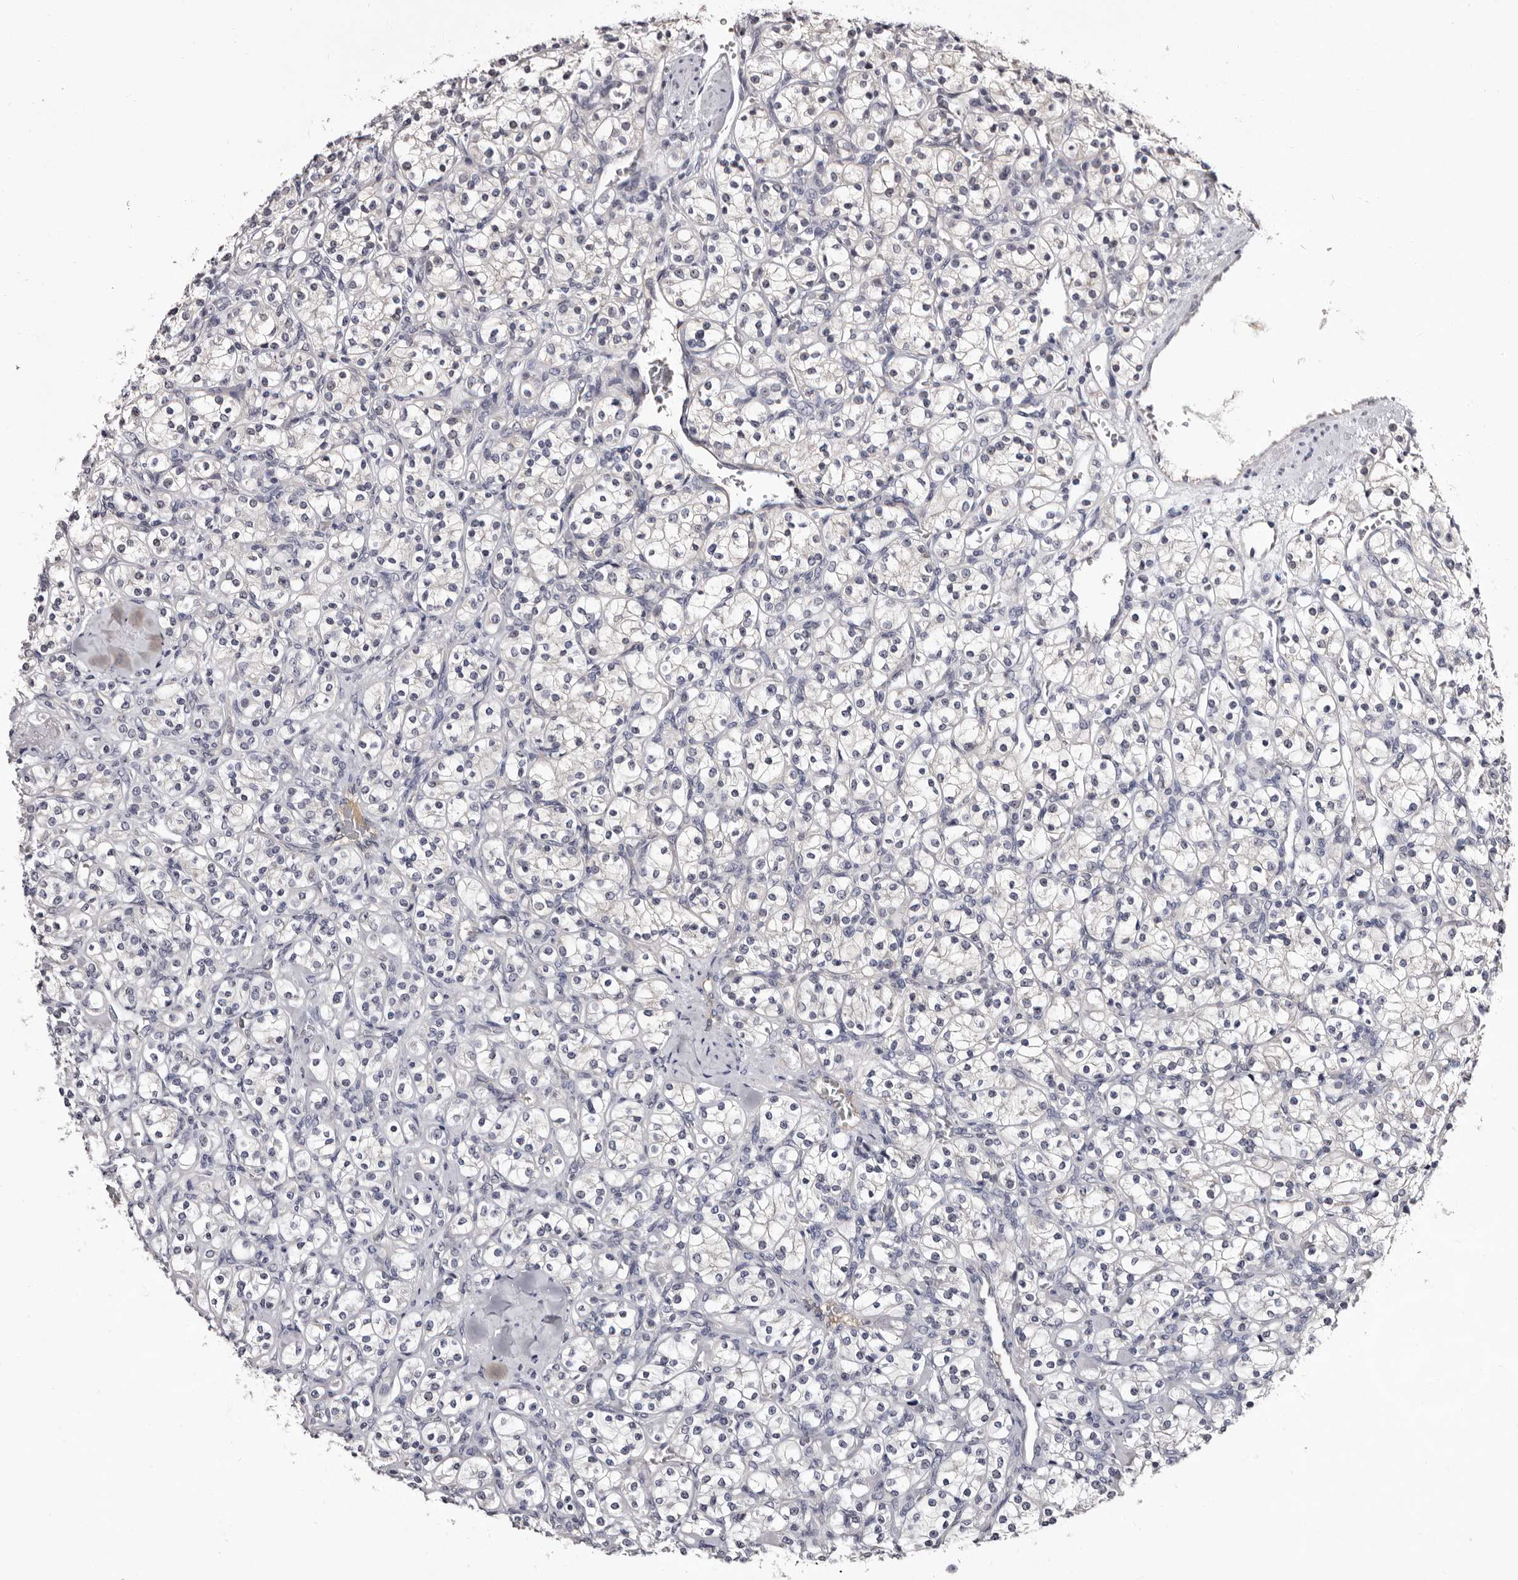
{"staining": {"intensity": "negative", "quantity": "none", "location": "none"}, "tissue": "renal cancer", "cell_type": "Tumor cells", "image_type": "cancer", "snomed": [{"axis": "morphology", "description": "Adenocarcinoma, NOS"}, {"axis": "topography", "description": "Kidney"}], "caption": "Micrograph shows no protein positivity in tumor cells of renal cancer tissue.", "gene": "BPGM", "patient": {"sex": "male", "age": 77}}